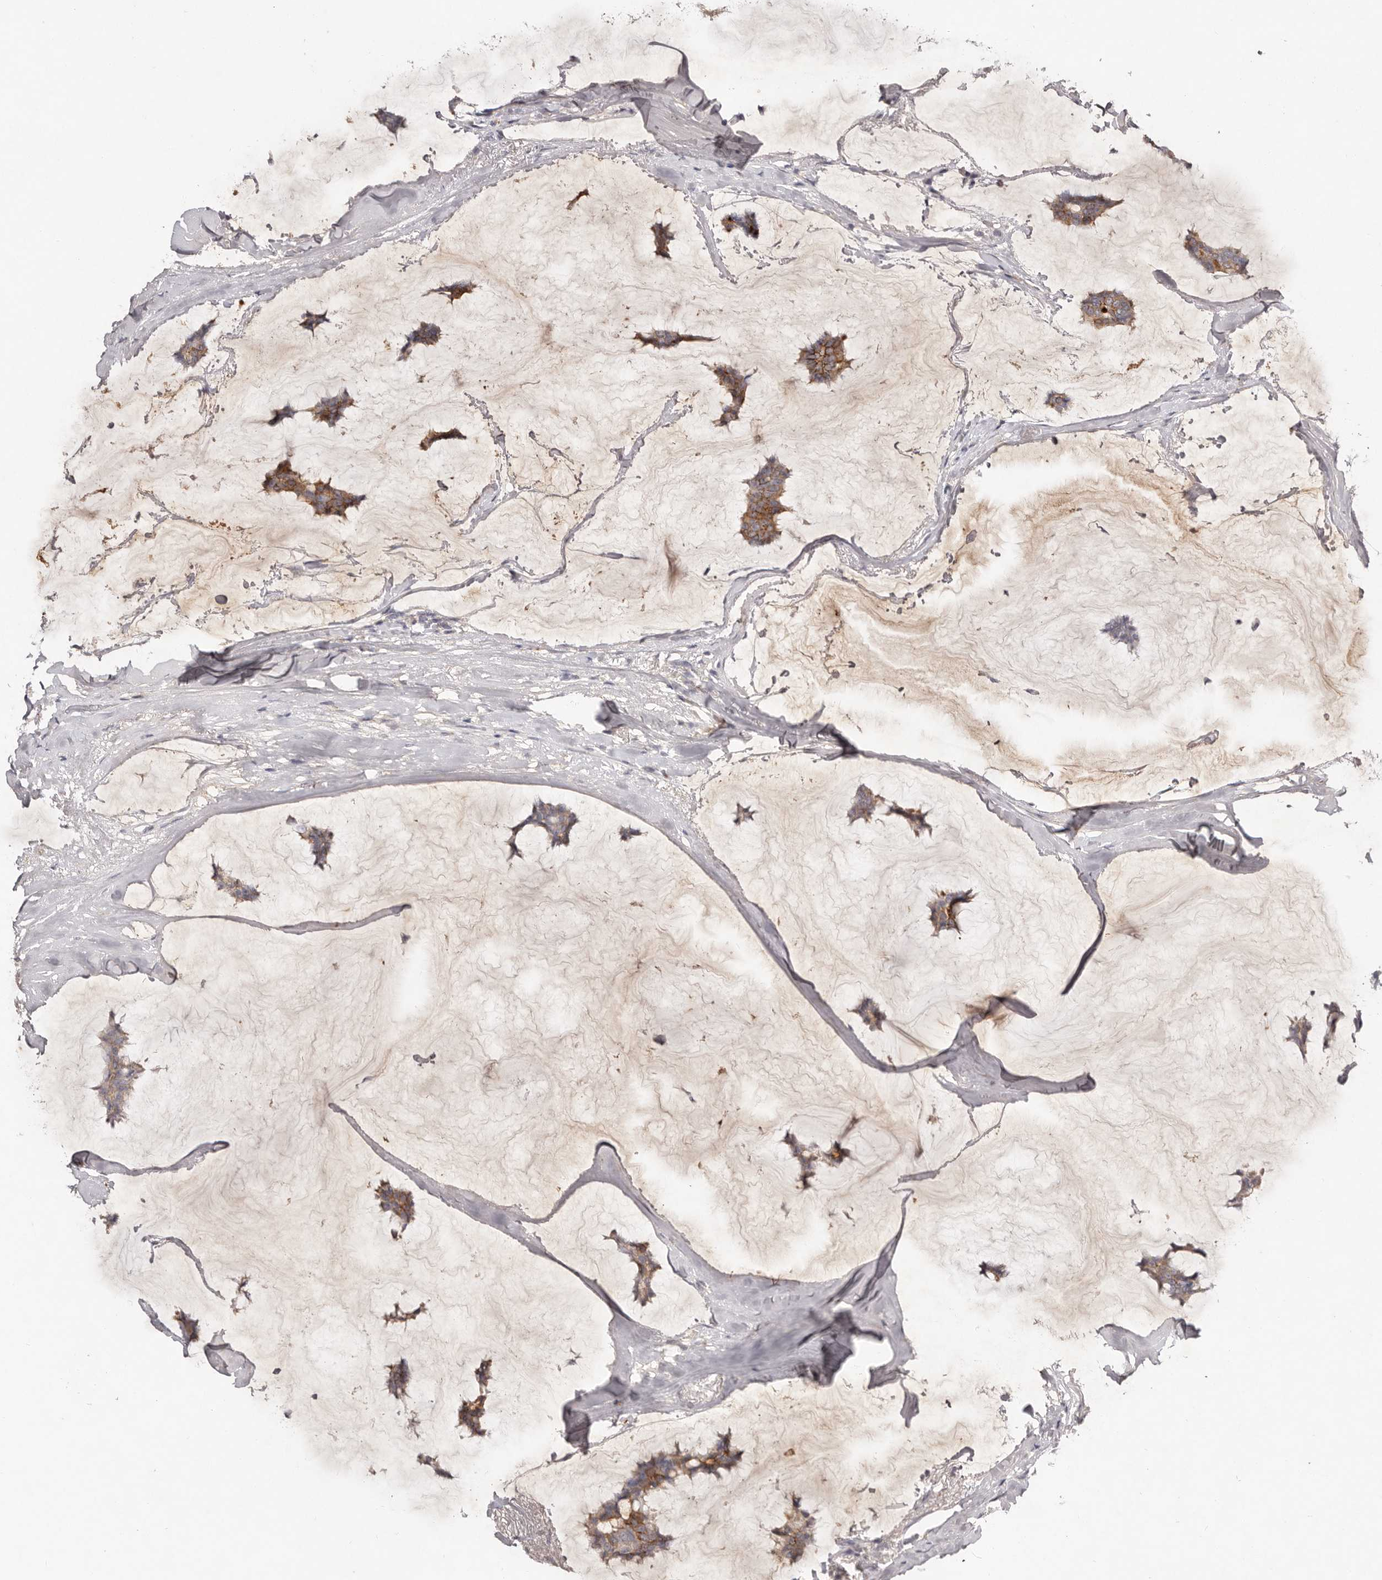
{"staining": {"intensity": "moderate", "quantity": ">75%", "location": "cytoplasmic/membranous"}, "tissue": "breast cancer", "cell_type": "Tumor cells", "image_type": "cancer", "snomed": [{"axis": "morphology", "description": "Duct carcinoma"}, {"axis": "topography", "description": "Breast"}], "caption": "A brown stain highlights moderate cytoplasmic/membranous positivity of a protein in human breast intraductal carcinoma tumor cells.", "gene": "SCUBE2", "patient": {"sex": "female", "age": 93}}